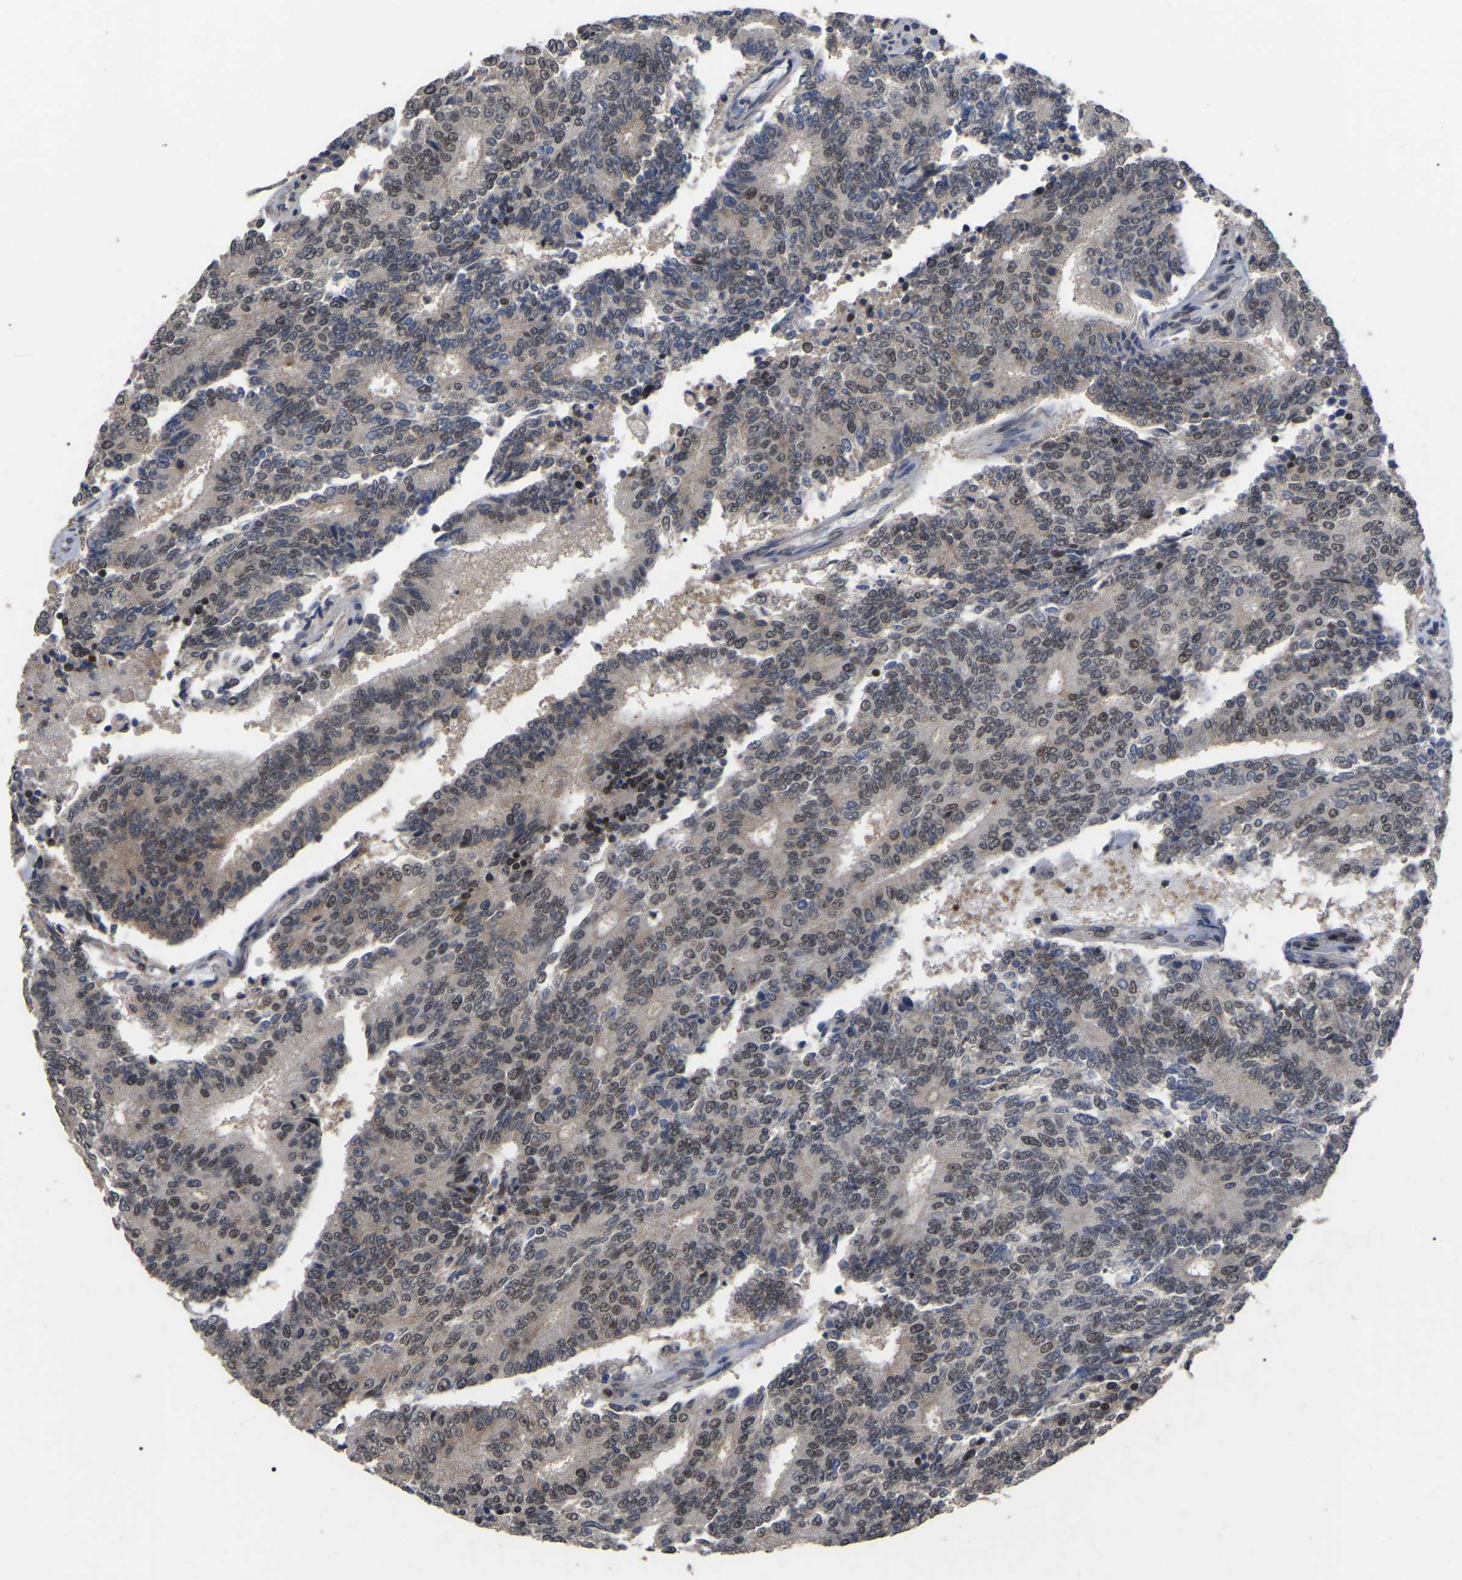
{"staining": {"intensity": "weak", "quantity": ">75%", "location": "nuclear"}, "tissue": "prostate cancer", "cell_type": "Tumor cells", "image_type": "cancer", "snomed": [{"axis": "morphology", "description": "Normal tissue, NOS"}, {"axis": "morphology", "description": "Adenocarcinoma, High grade"}, {"axis": "topography", "description": "Prostate"}, {"axis": "topography", "description": "Seminal veicle"}], "caption": "Brown immunohistochemical staining in prostate cancer exhibits weak nuclear staining in approximately >75% of tumor cells.", "gene": "JAZF1", "patient": {"sex": "male", "age": 55}}